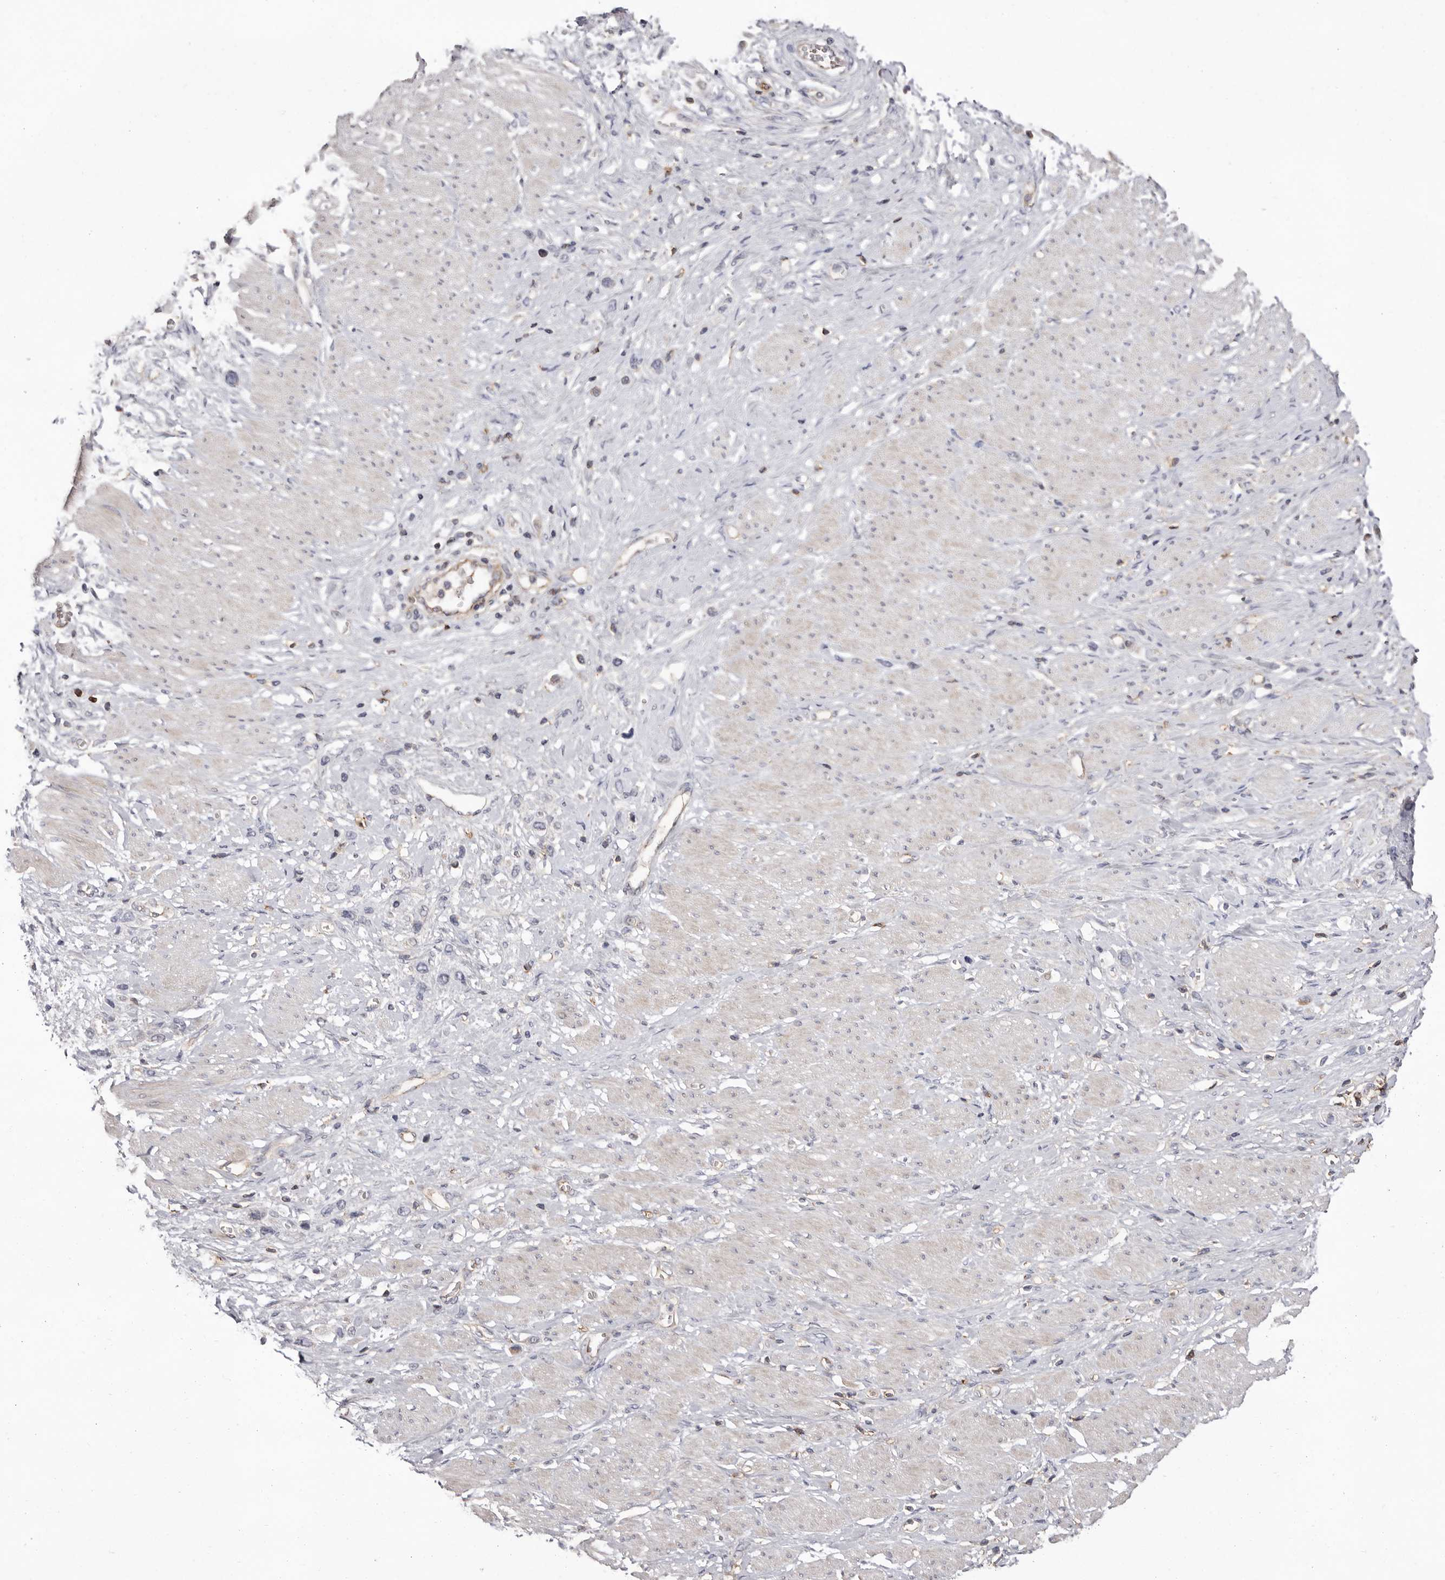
{"staining": {"intensity": "negative", "quantity": "none", "location": "none"}, "tissue": "stomach cancer", "cell_type": "Tumor cells", "image_type": "cancer", "snomed": [{"axis": "morphology", "description": "Adenocarcinoma, NOS"}, {"axis": "topography", "description": "Stomach"}], "caption": "Stomach cancer (adenocarcinoma) stained for a protein using immunohistochemistry (IHC) demonstrates no positivity tumor cells.", "gene": "MMACHC", "patient": {"sex": "female", "age": 65}}